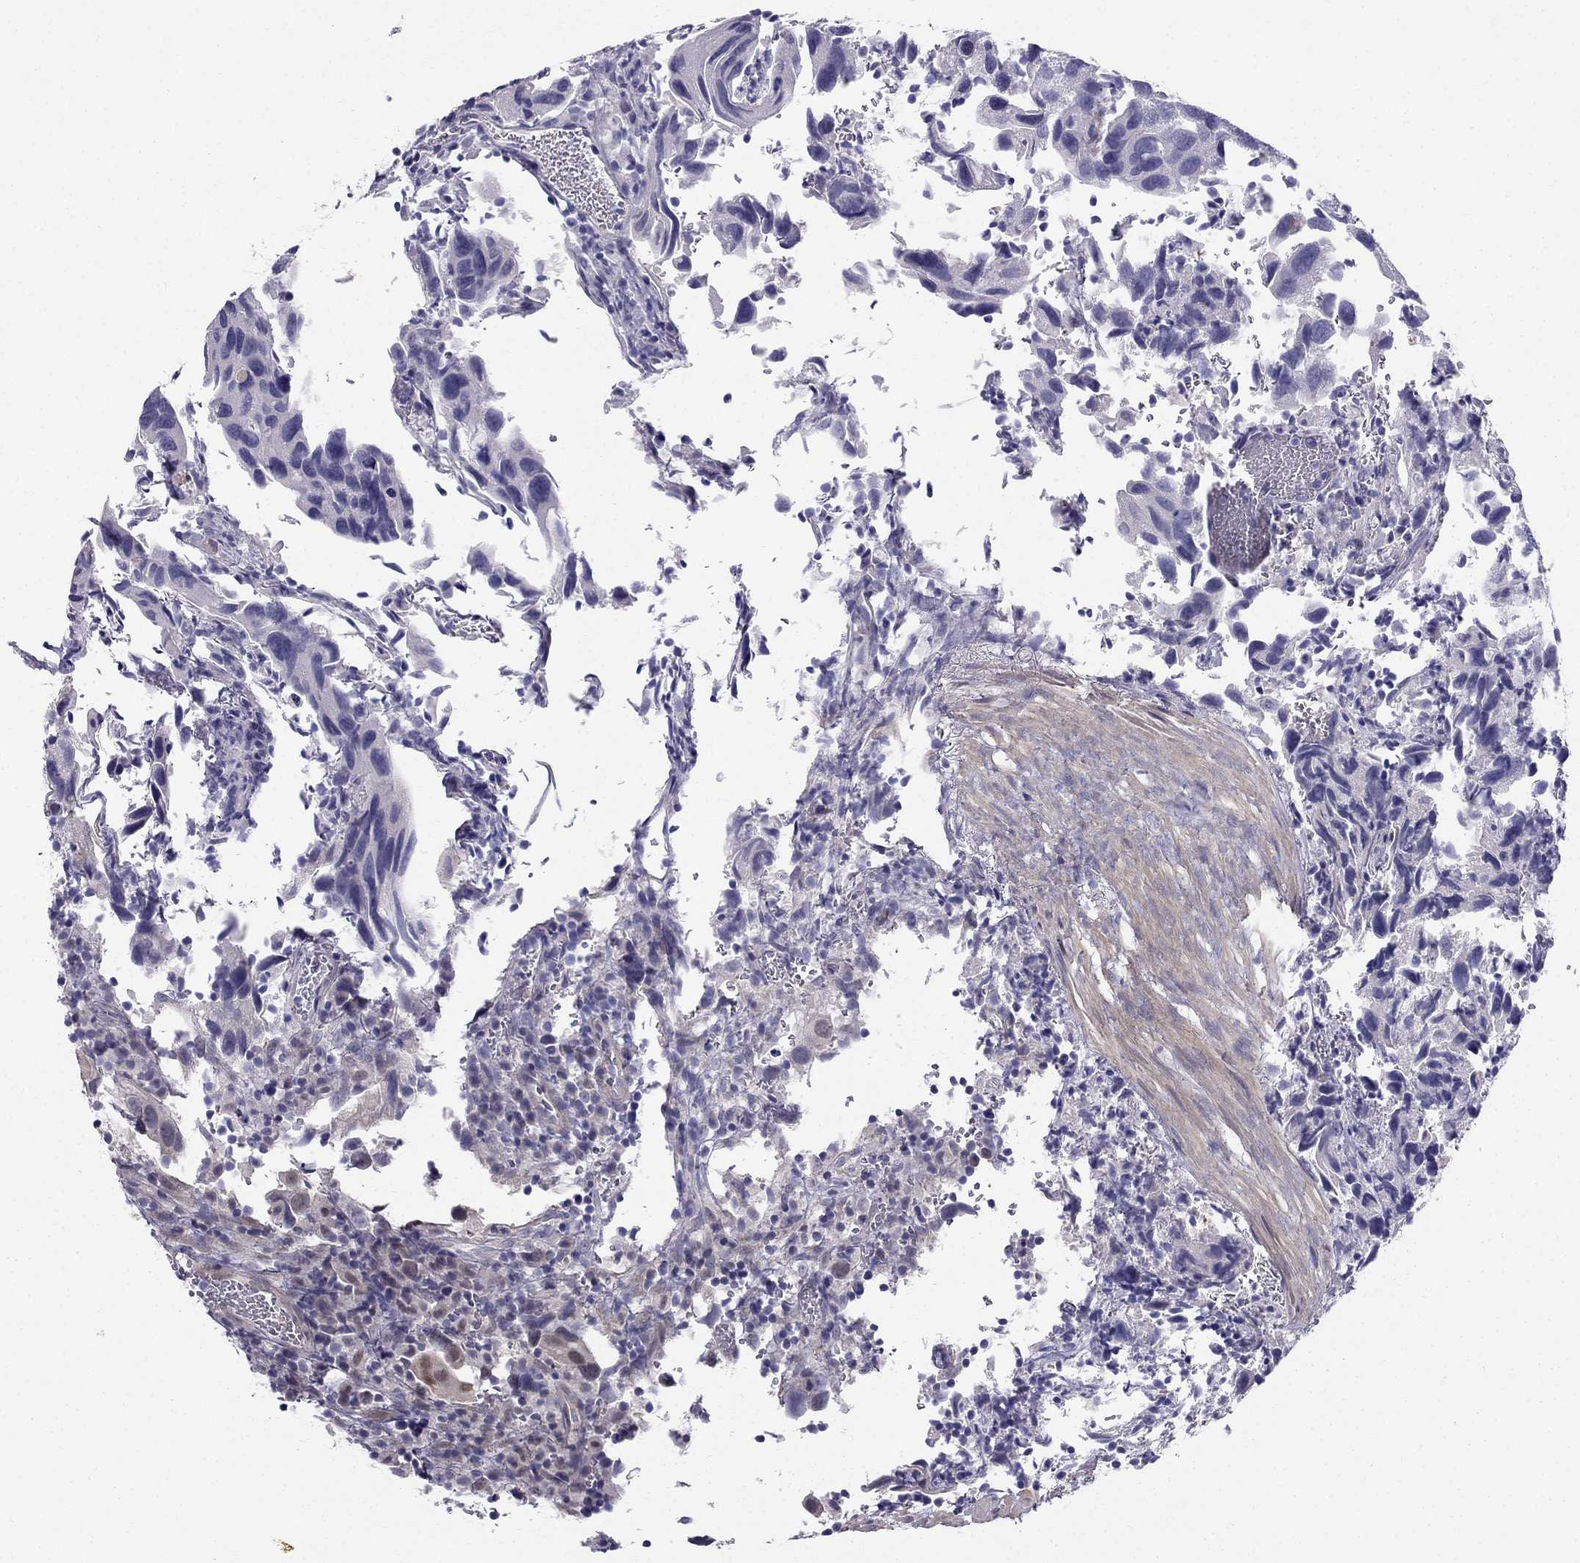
{"staining": {"intensity": "negative", "quantity": "none", "location": "none"}, "tissue": "urothelial cancer", "cell_type": "Tumor cells", "image_type": "cancer", "snomed": [{"axis": "morphology", "description": "Urothelial carcinoma, High grade"}, {"axis": "topography", "description": "Urinary bladder"}], "caption": "High power microscopy photomicrograph of an immunohistochemistry (IHC) micrograph of urothelial carcinoma (high-grade), revealing no significant positivity in tumor cells.", "gene": "BAG5", "patient": {"sex": "male", "age": 79}}